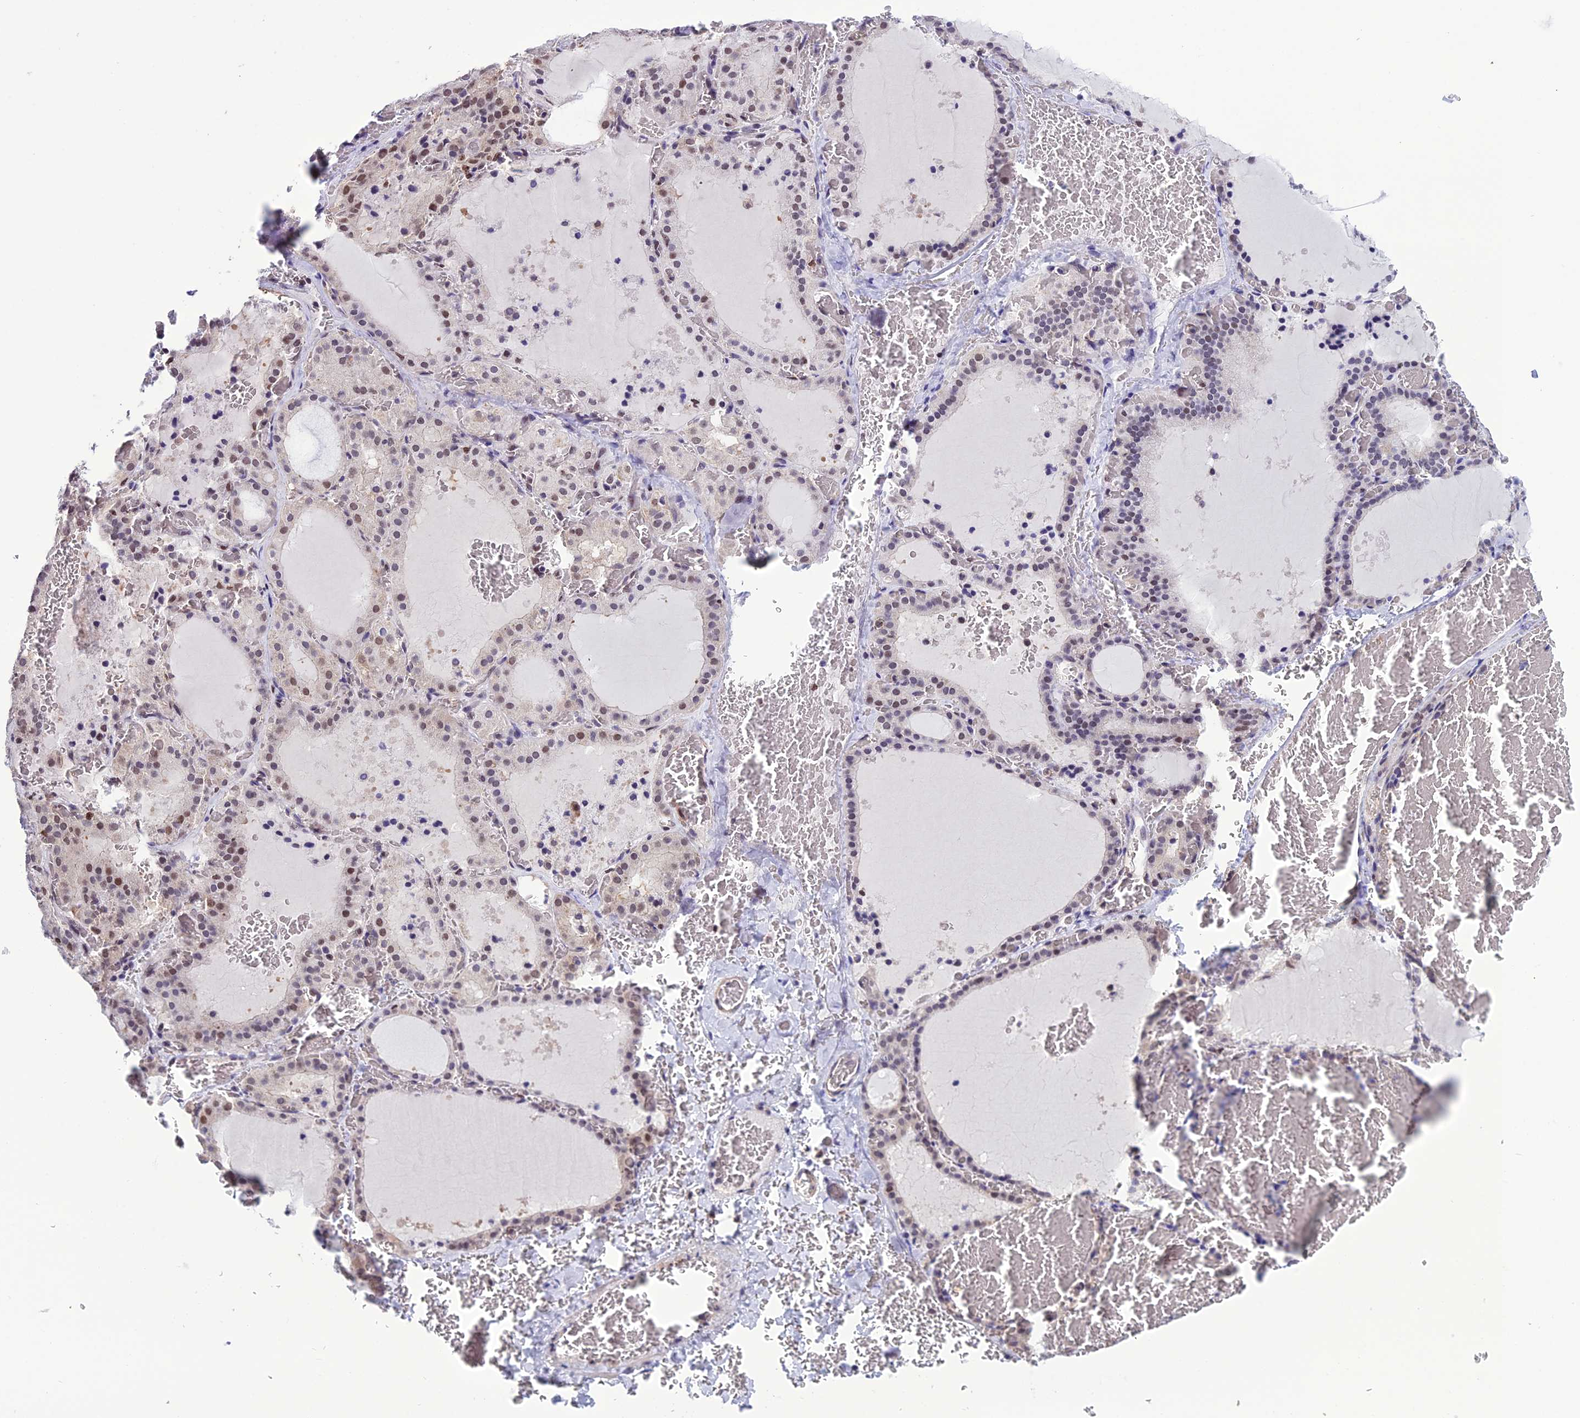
{"staining": {"intensity": "moderate", "quantity": "<25%", "location": "nuclear"}, "tissue": "thyroid gland", "cell_type": "Glandular cells", "image_type": "normal", "snomed": [{"axis": "morphology", "description": "Normal tissue, NOS"}, {"axis": "topography", "description": "Thyroid gland"}], "caption": "A brown stain labels moderate nuclear expression of a protein in glandular cells of benign thyroid gland.", "gene": "MIS12", "patient": {"sex": "female", "age": 39}}